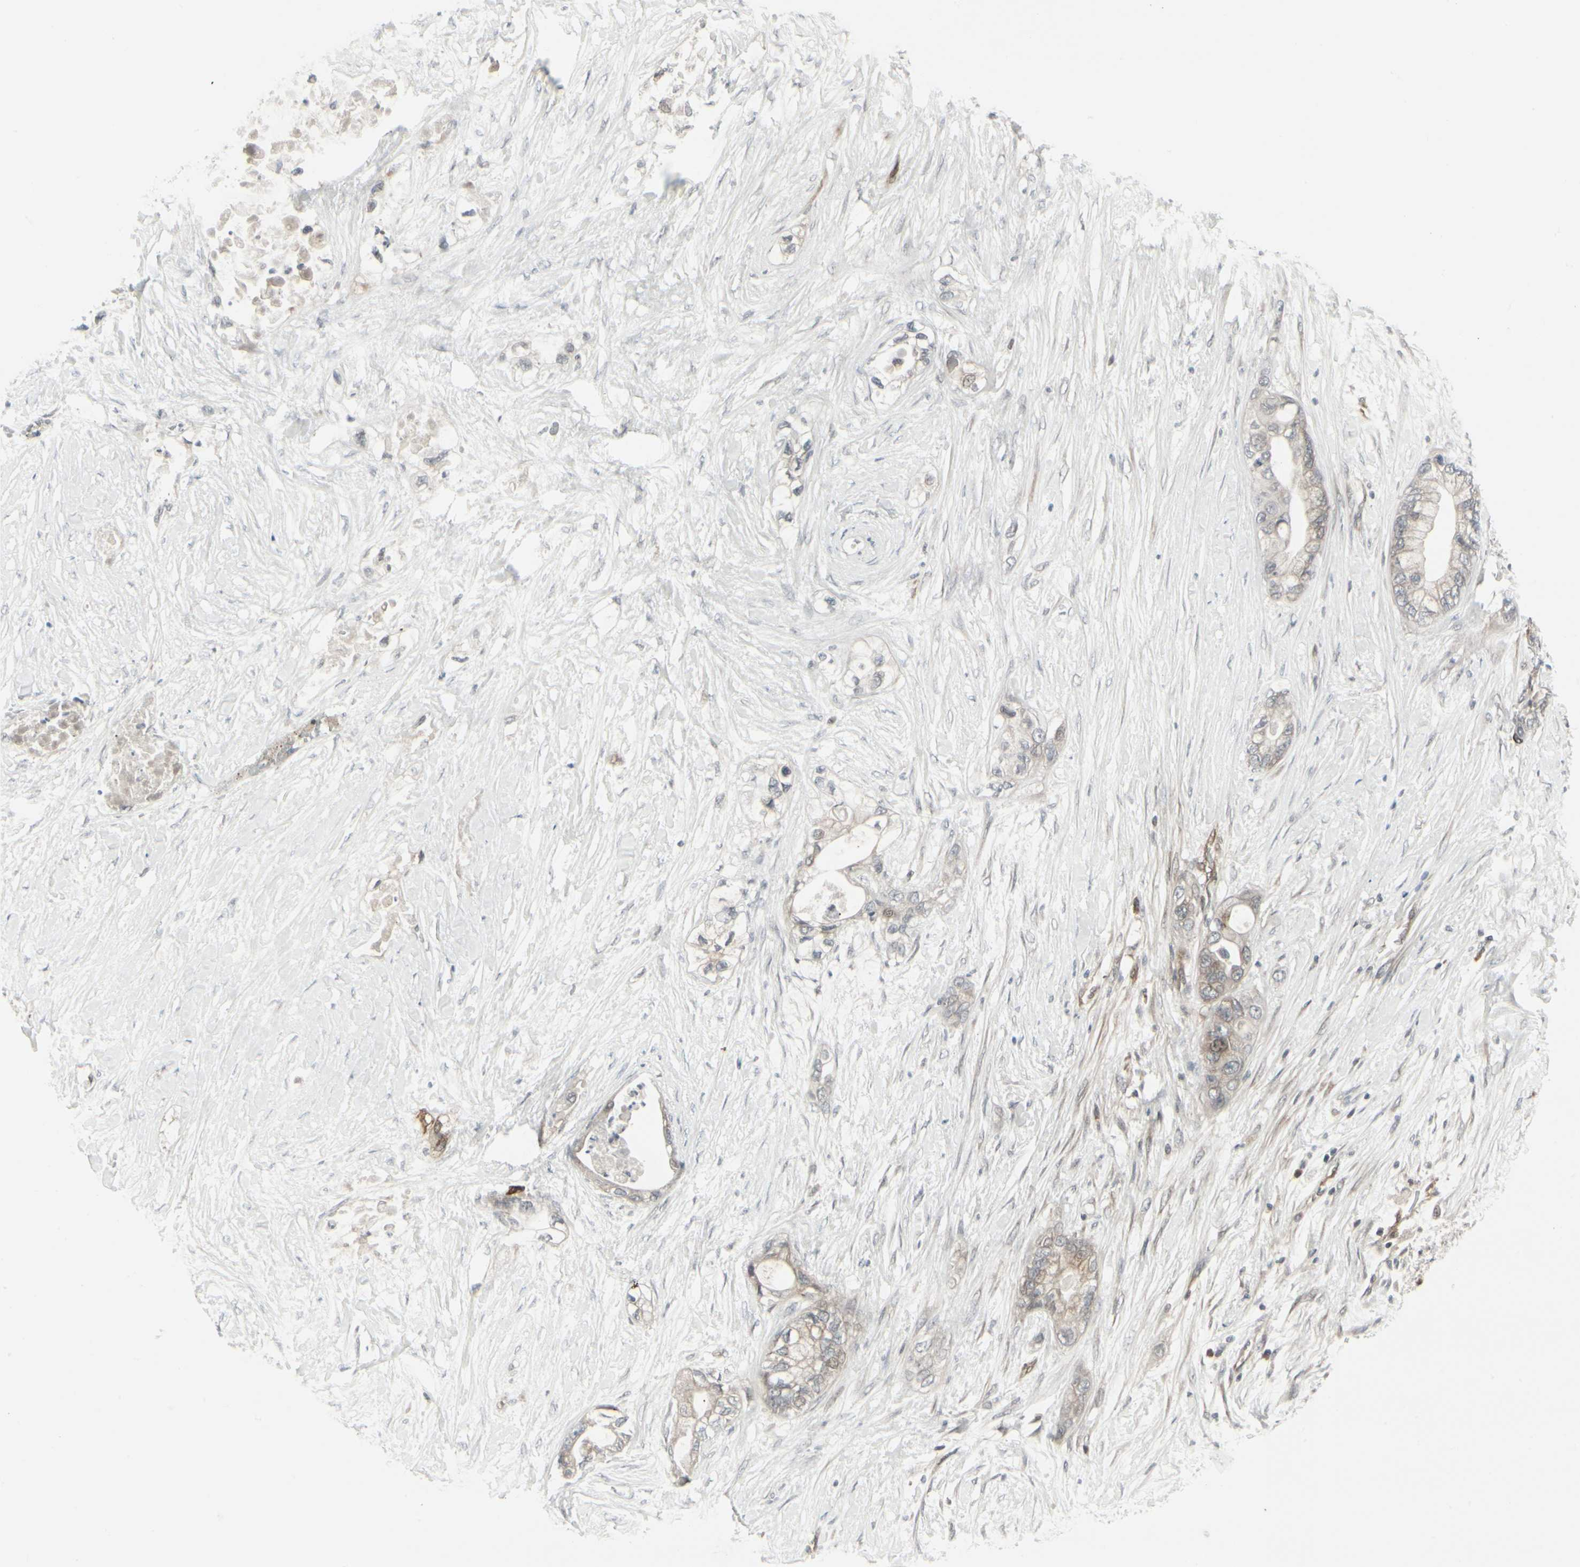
{"staining": {"intensity": "weak", "quantity": ">75%", "location": "cytoplasmic/membranous"}, "tissue": "pancreatic cancer", "cell_type": "Tumor cells", "image_type": "cancer", "snomed": [{"axis": "morphology", "description": "Adenocarcinoma, NOS"}, {"axis": "topography", "description": "Pancreas"}], "caption": "The immunohistochemical stain highlights weak cytoplasmic/membranous positivity in tumor cells of adenocarcinoma (pancreatic) tissue. (Brightfield microscopy of DAB IHC at high magnification).", "gene": "IGFBP6", "patient": {"sex": "female", "age": 70}}